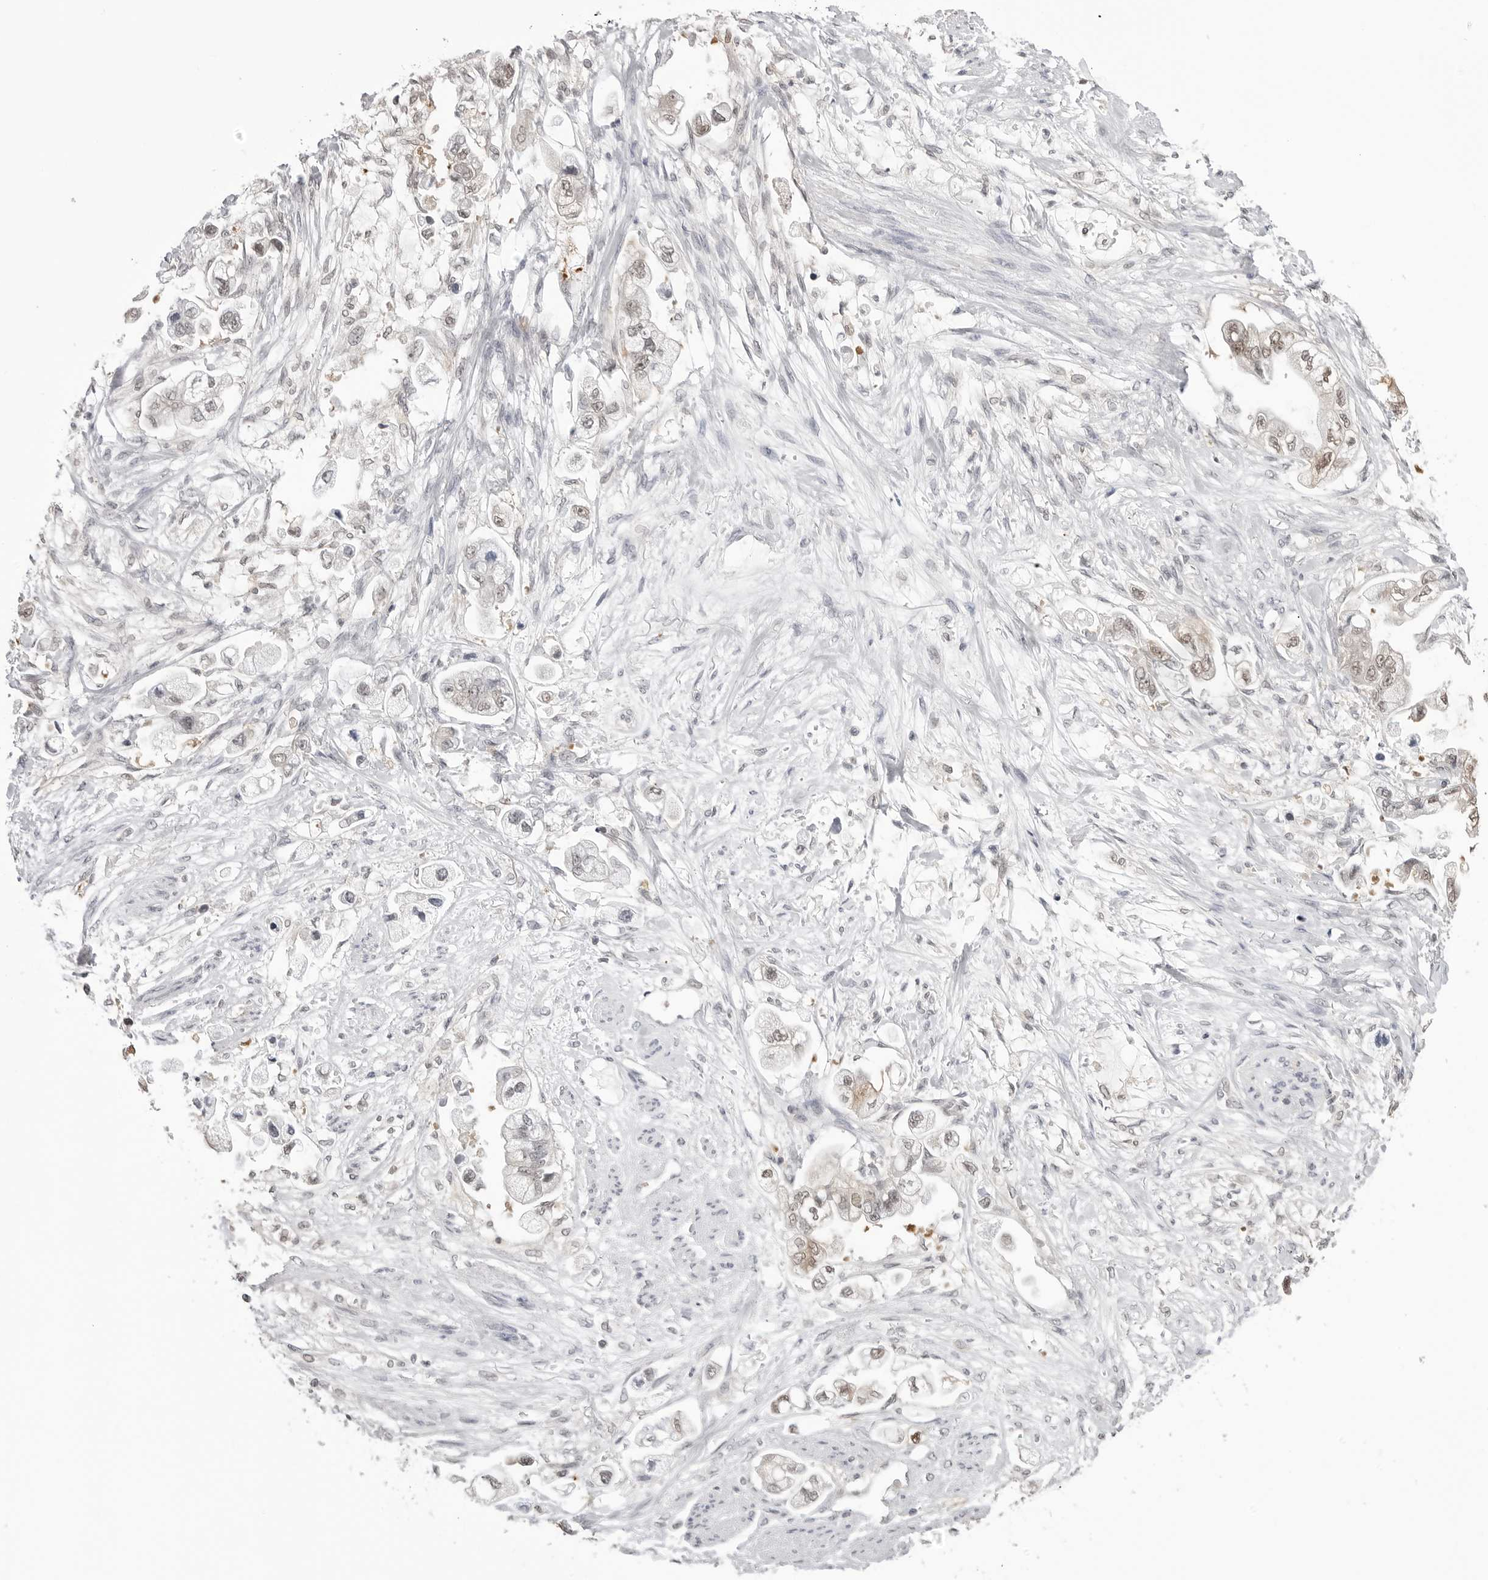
{"staining": {"intensity": "weak", "quantity": "<25%", "location": "cytoplasmic/membranous,nuclear"}, "tissue": "stomach cancer", "cell_type": "Tumor cells", "image_type": "cancer", "snomed": [{"axis": "morphology", "description": "Adenocarcinoma, NOS"}, {"axis": "topography", "description": "Stomach"}], "caption": "This is an immunohistochemistry (IHC) image of stomach adenocarcinoma. There is no staining in tumor cells.", "gene": "YWHAG", "patient": {"sex": "male", "age": 62}}